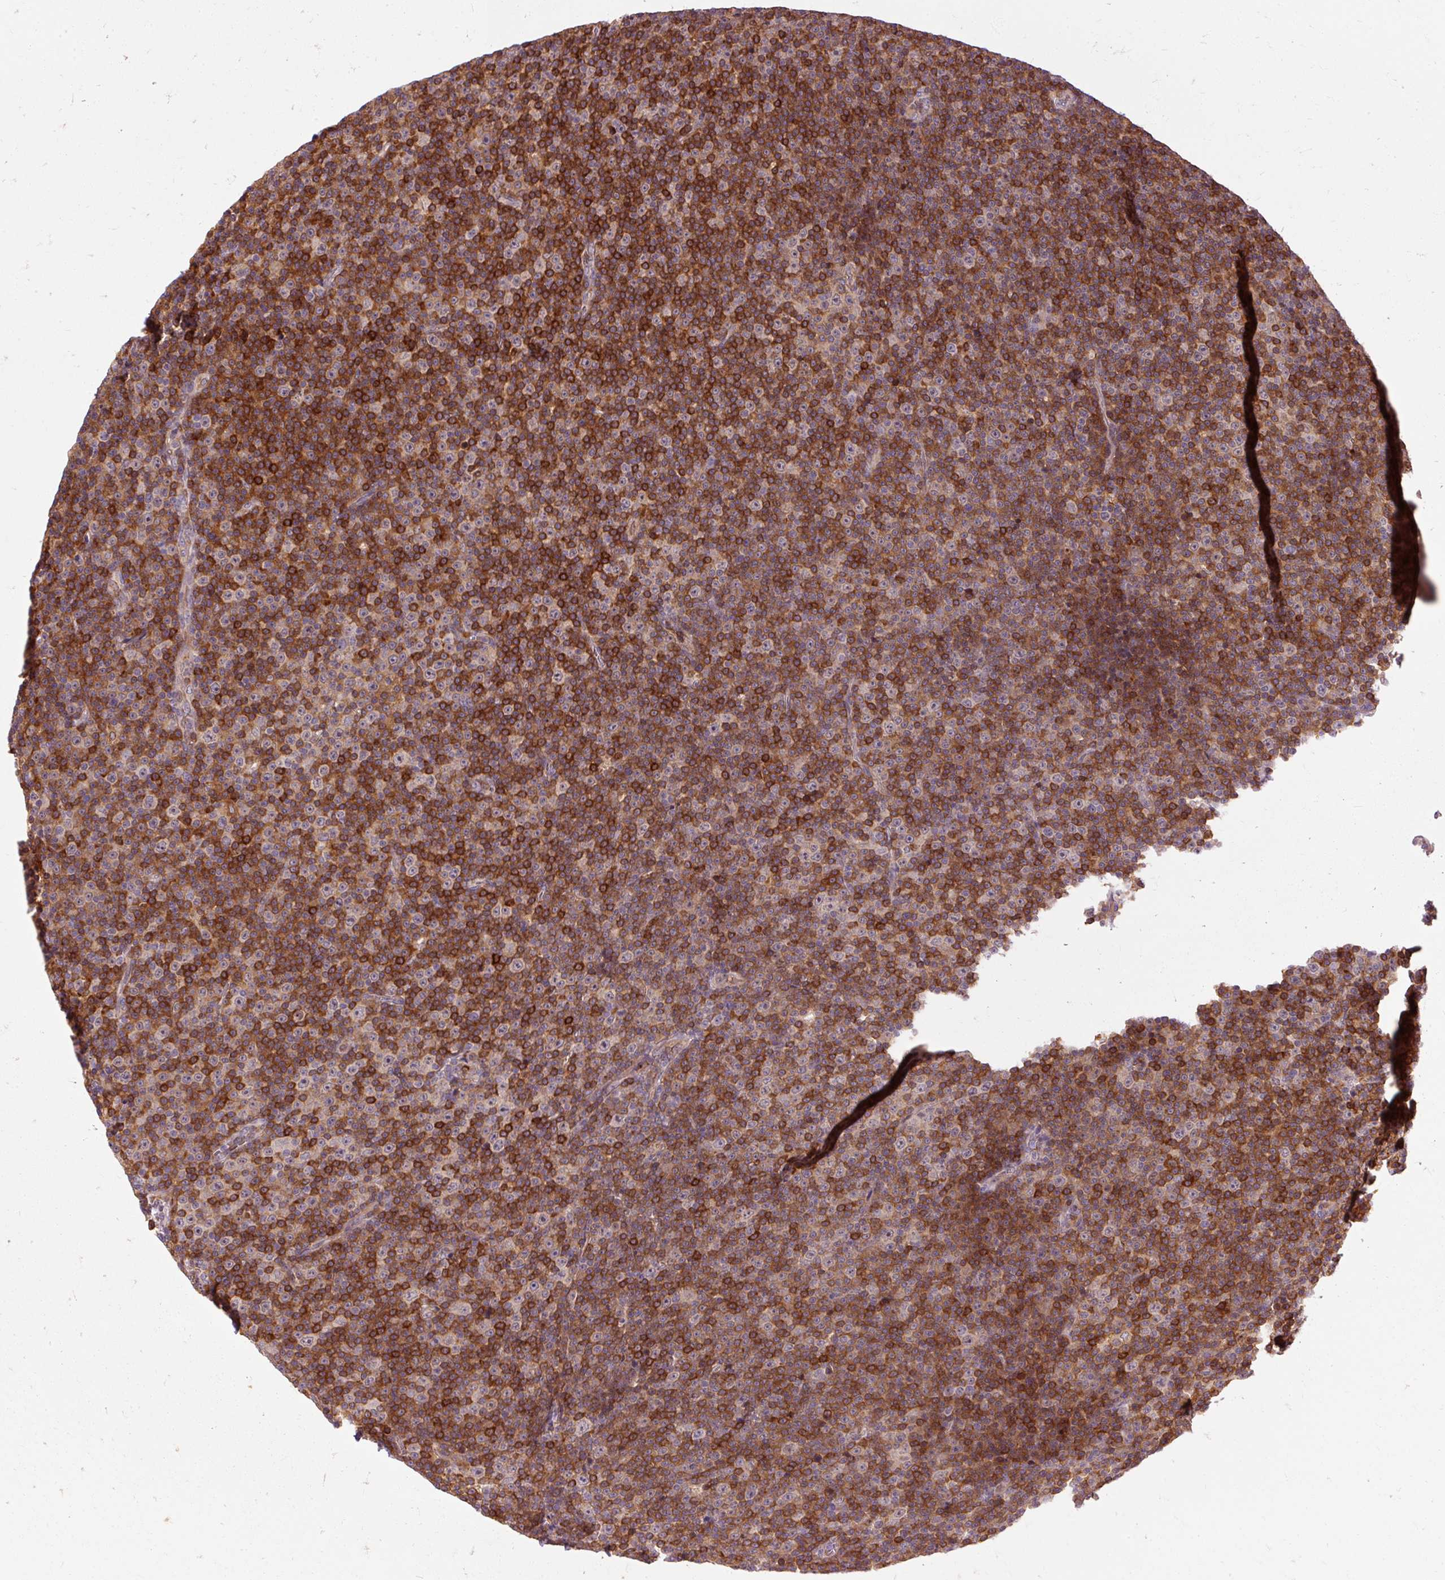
{"staining": {"intensity": "strong", "quantity": "25%-75%", "location": "cytoplasmic/membranous"}, "tissue": "lymphoma", "cell_type": "Tumor cells", "image_type": "cancer", "snomed": [{"axis": "morphology", "description": "Malignant lymphoma, non-Hodgkin's type, Low grade"}, {"axis": "topography", "description": "Lymph node"}], "caption": "Human lymphoma stained with a protein marker shows strong staining in tumor cells.", "gene": "CEBPZ", "patient": {"sex": "female", "age": 67}}